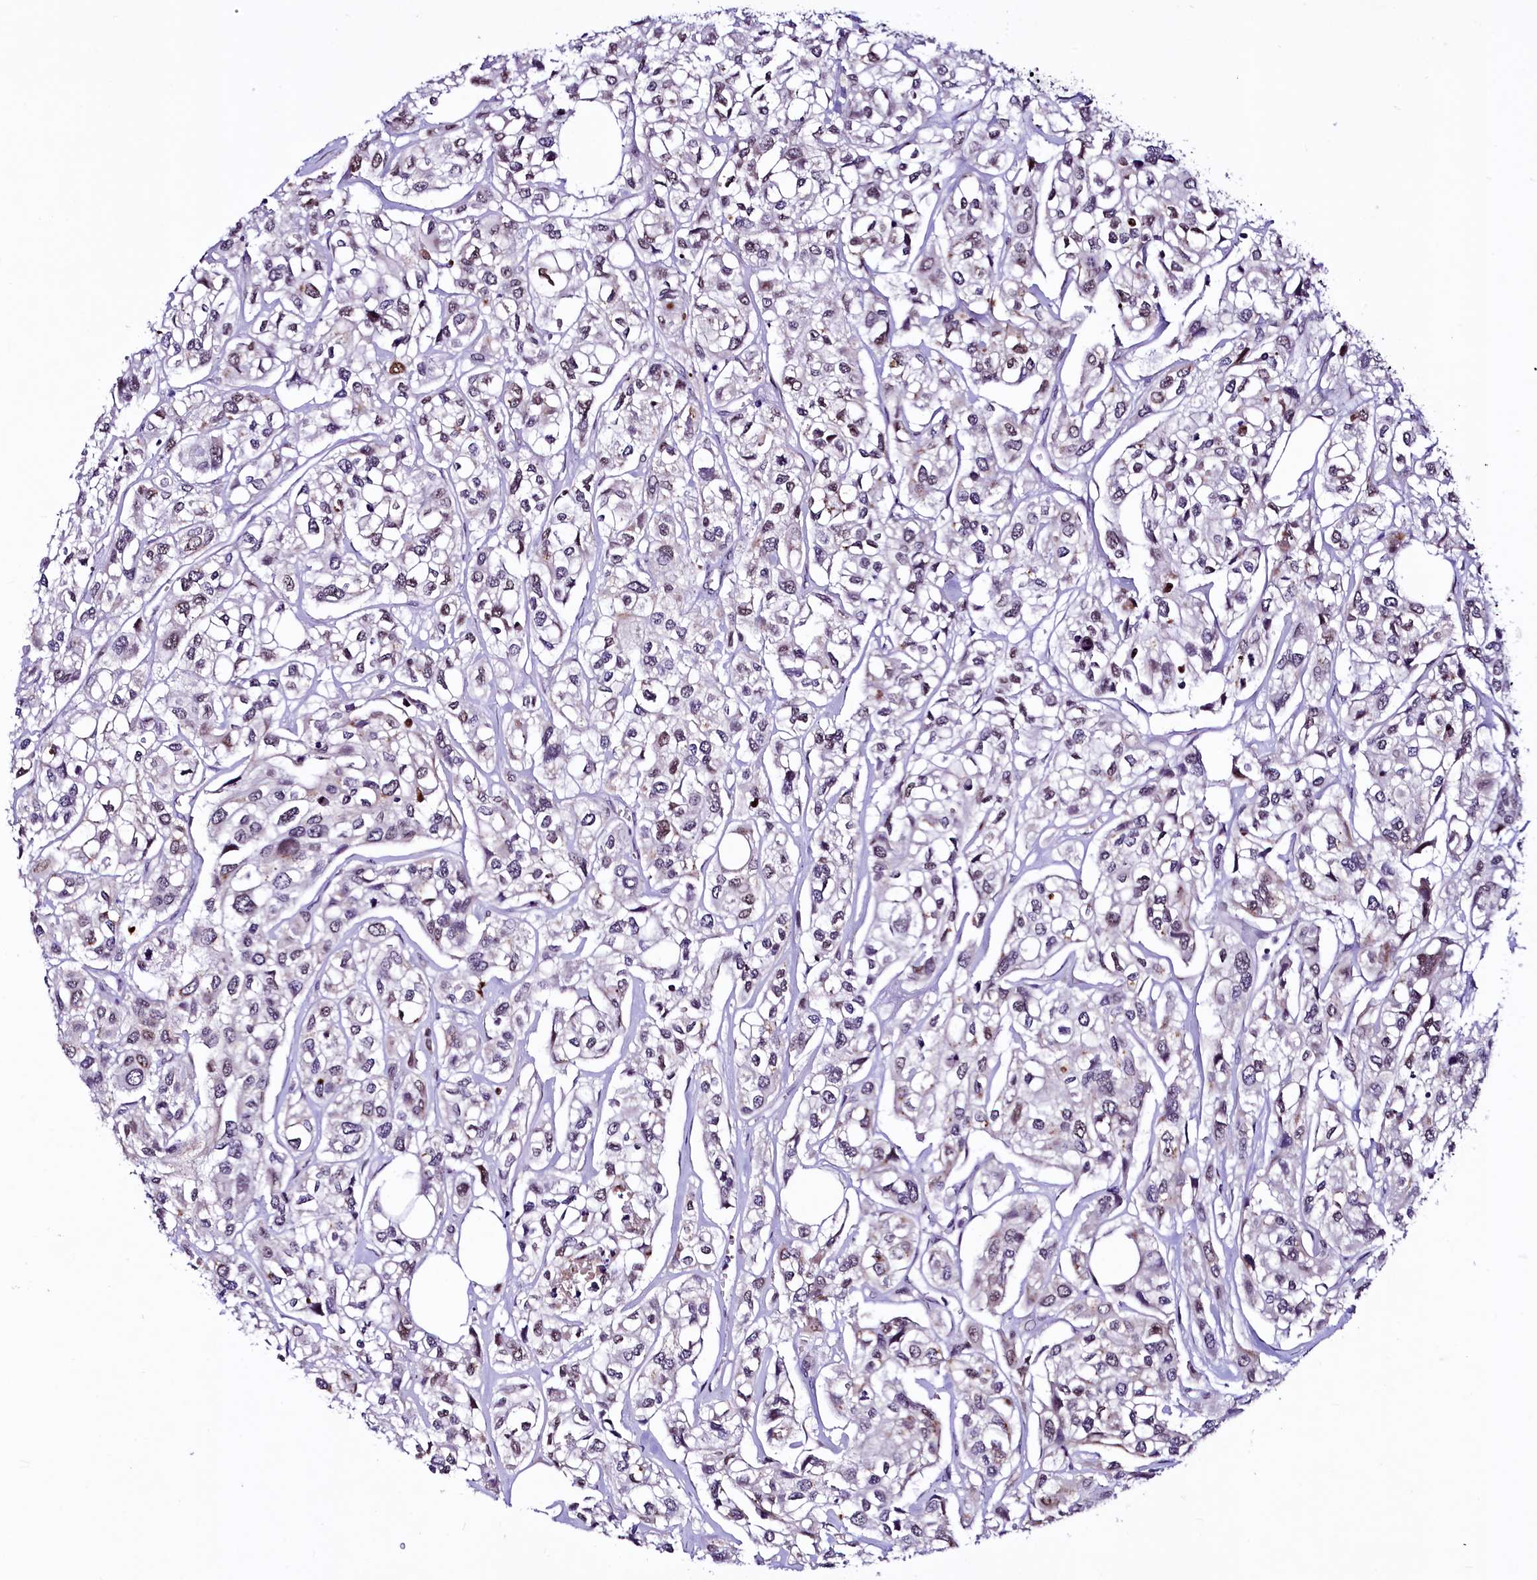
{"staining": {"intensity": "weak", "quantity": "<25%", "location": "nuclear"}, "tissue": "urothelial cancer", "cell_type": "Tumor cells", "image_type": "cancer", "snomed": [{"axis": "morphology", "description": "Urothelial carcinoma, High grade"}, {"axis": "topography", "description": "Urinary bladder"}], "caption": "Urothelial carcinoma (high-grade) was stained to show a protein in brown. There is no significant positivity in tumor cells.", "gene": "LEUTX", "patient": {"sex": "male", "age": 67}}